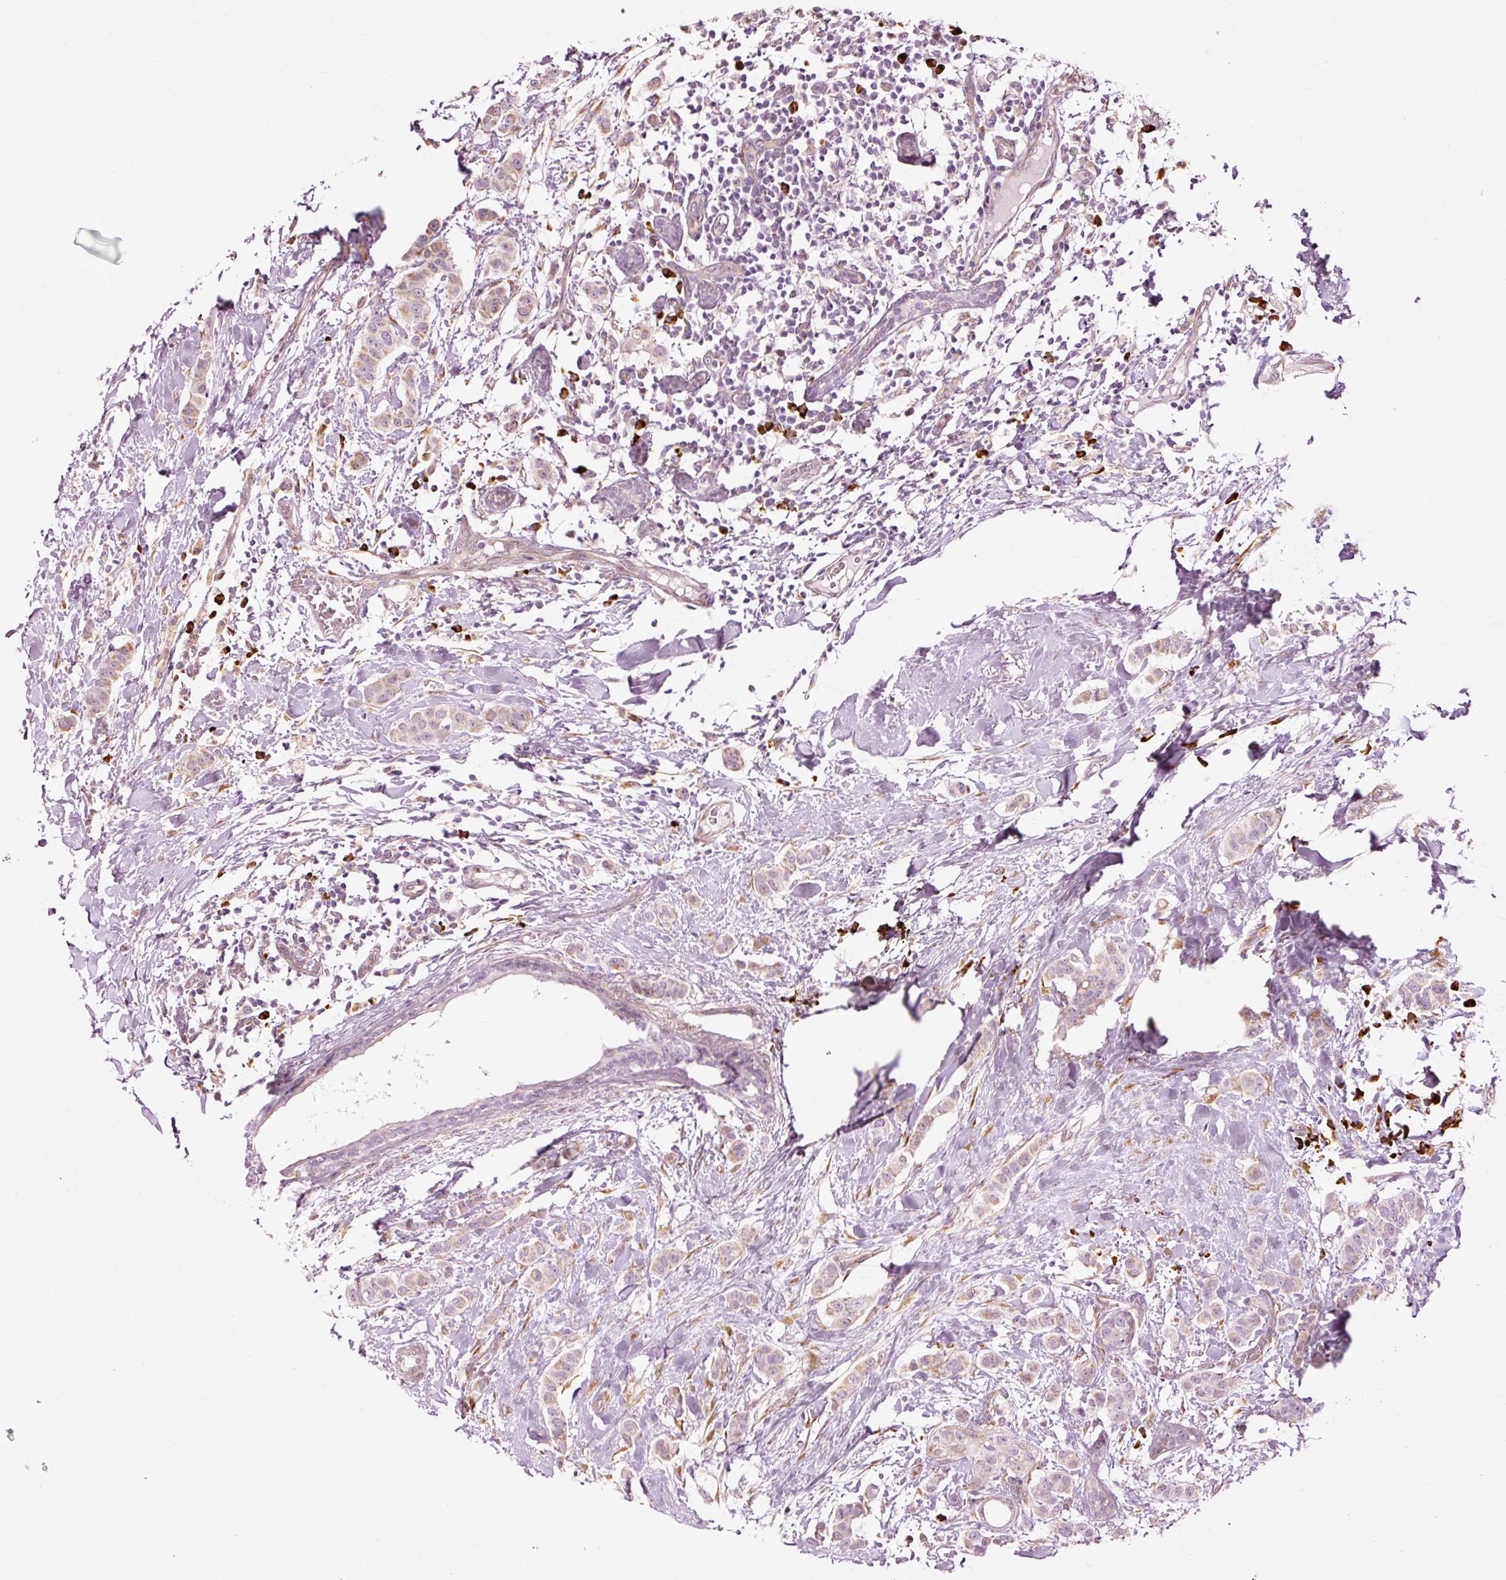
{"staining": {"intensity": "negative", "quantity": "none", "location": "none"}, "tissue": "breast cancer", "cell_type": "Tumor cells", "image_type": "cancer", "snomed": [{"axis": "morphology", "description": "Duct carcinoma"}, {"axis": "topography", "description": "Breast"}], "caption": "There is no significant expression in tumor cells of breast cancer.", "gene": "RGPD5", "patient": {"sex": "female", "age": 40}}